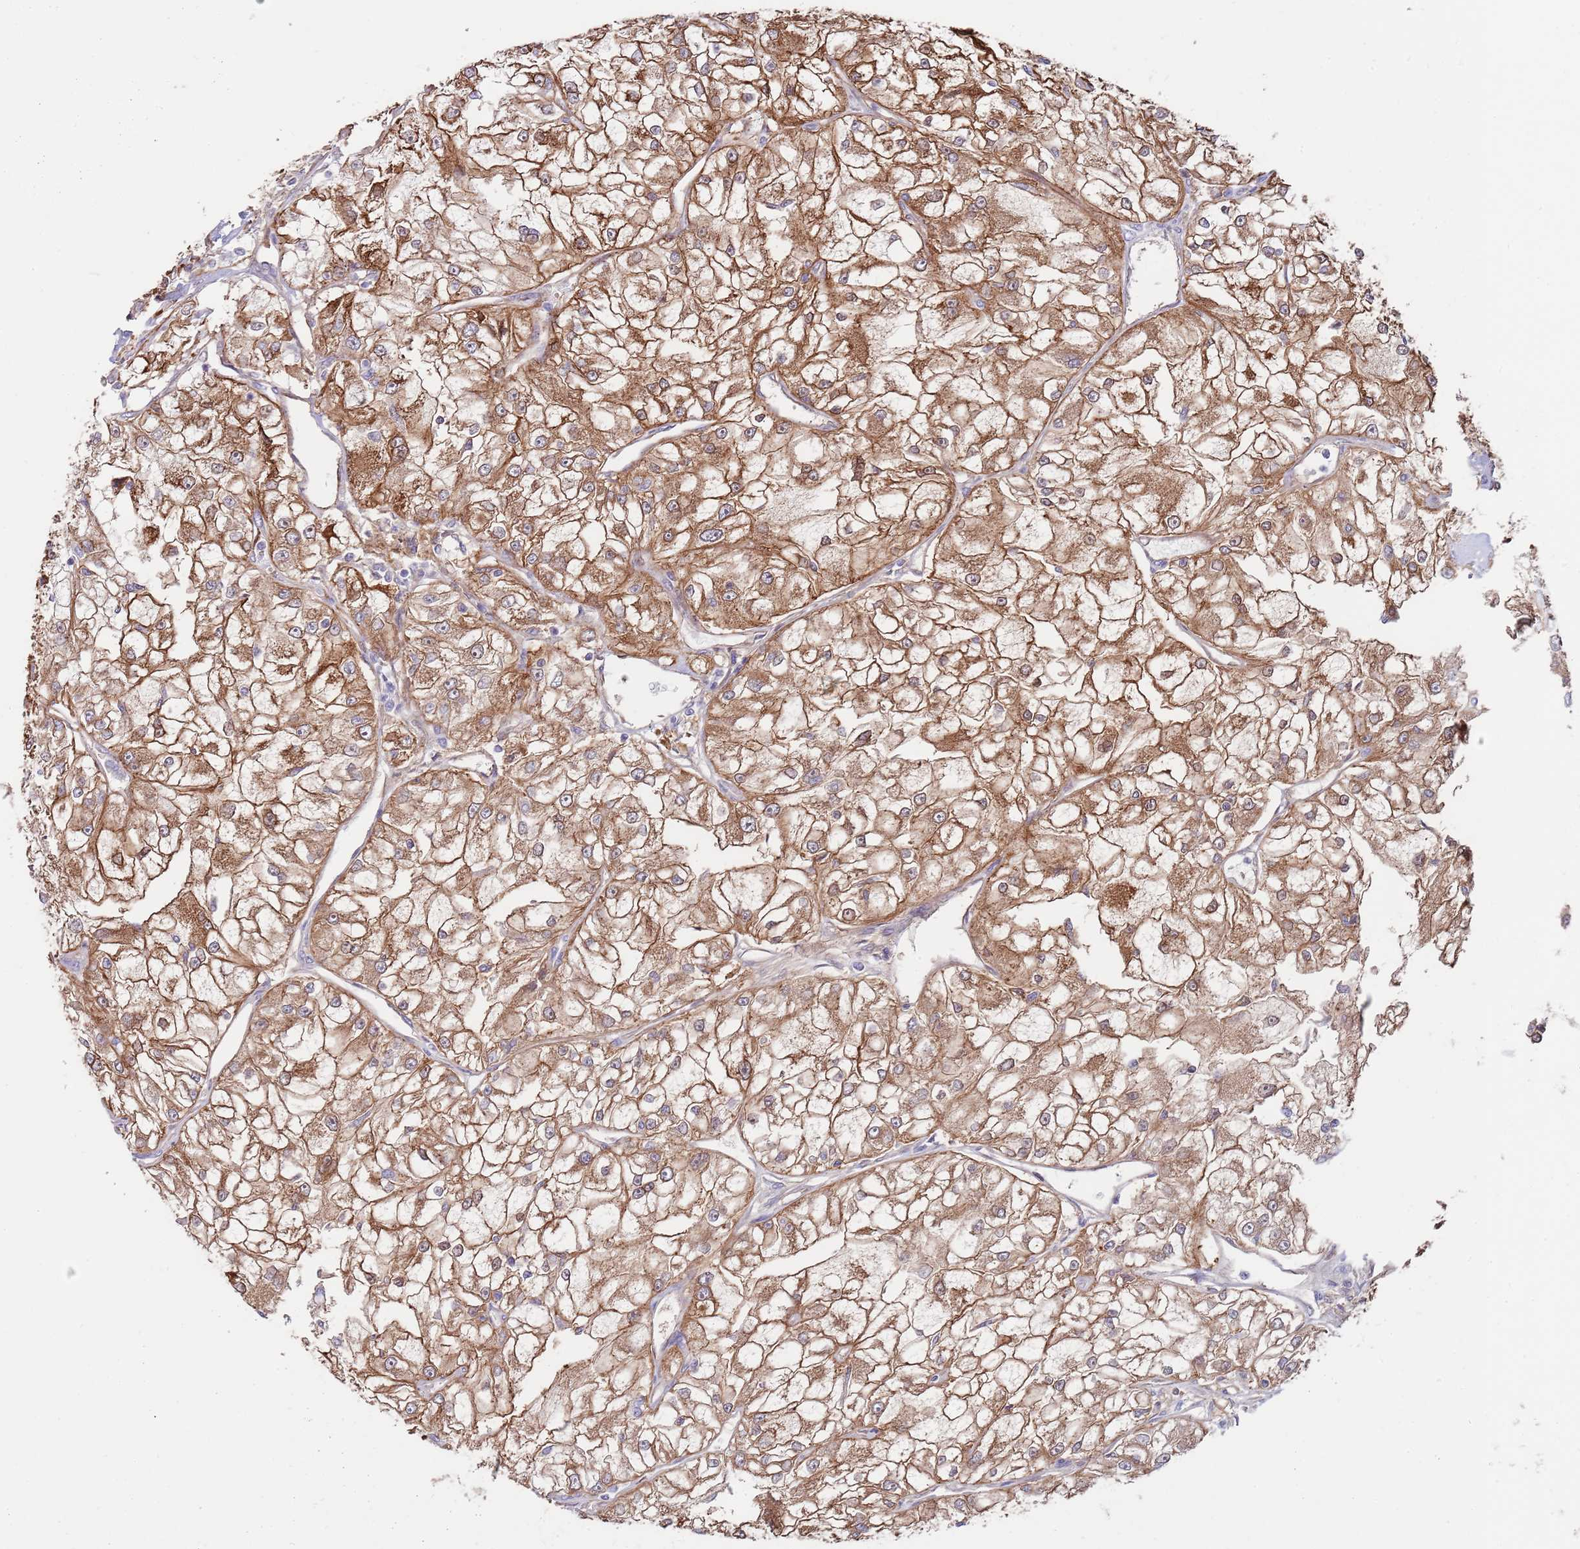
{"staining": {"intensity": "moderate", "quantity": ">75%", "location": "cytoplasmic/membranous"}, "tissue": "renal cancer", "cell_type": "Tumor cells", "image_type": "cancer", "snomed": [{"axis": "morphology", "description": "Adenocarcinoma, NOS"}, {"axis": "topography", "description": "Kidney"}], "caption": "Renal adenocarcinoma stained for a protein demonstrates moderate cytoplasmic/membranous positivity in tumor cells.", "gene": "BPNT1", "patient": {"sex": "female", "age": 72}}